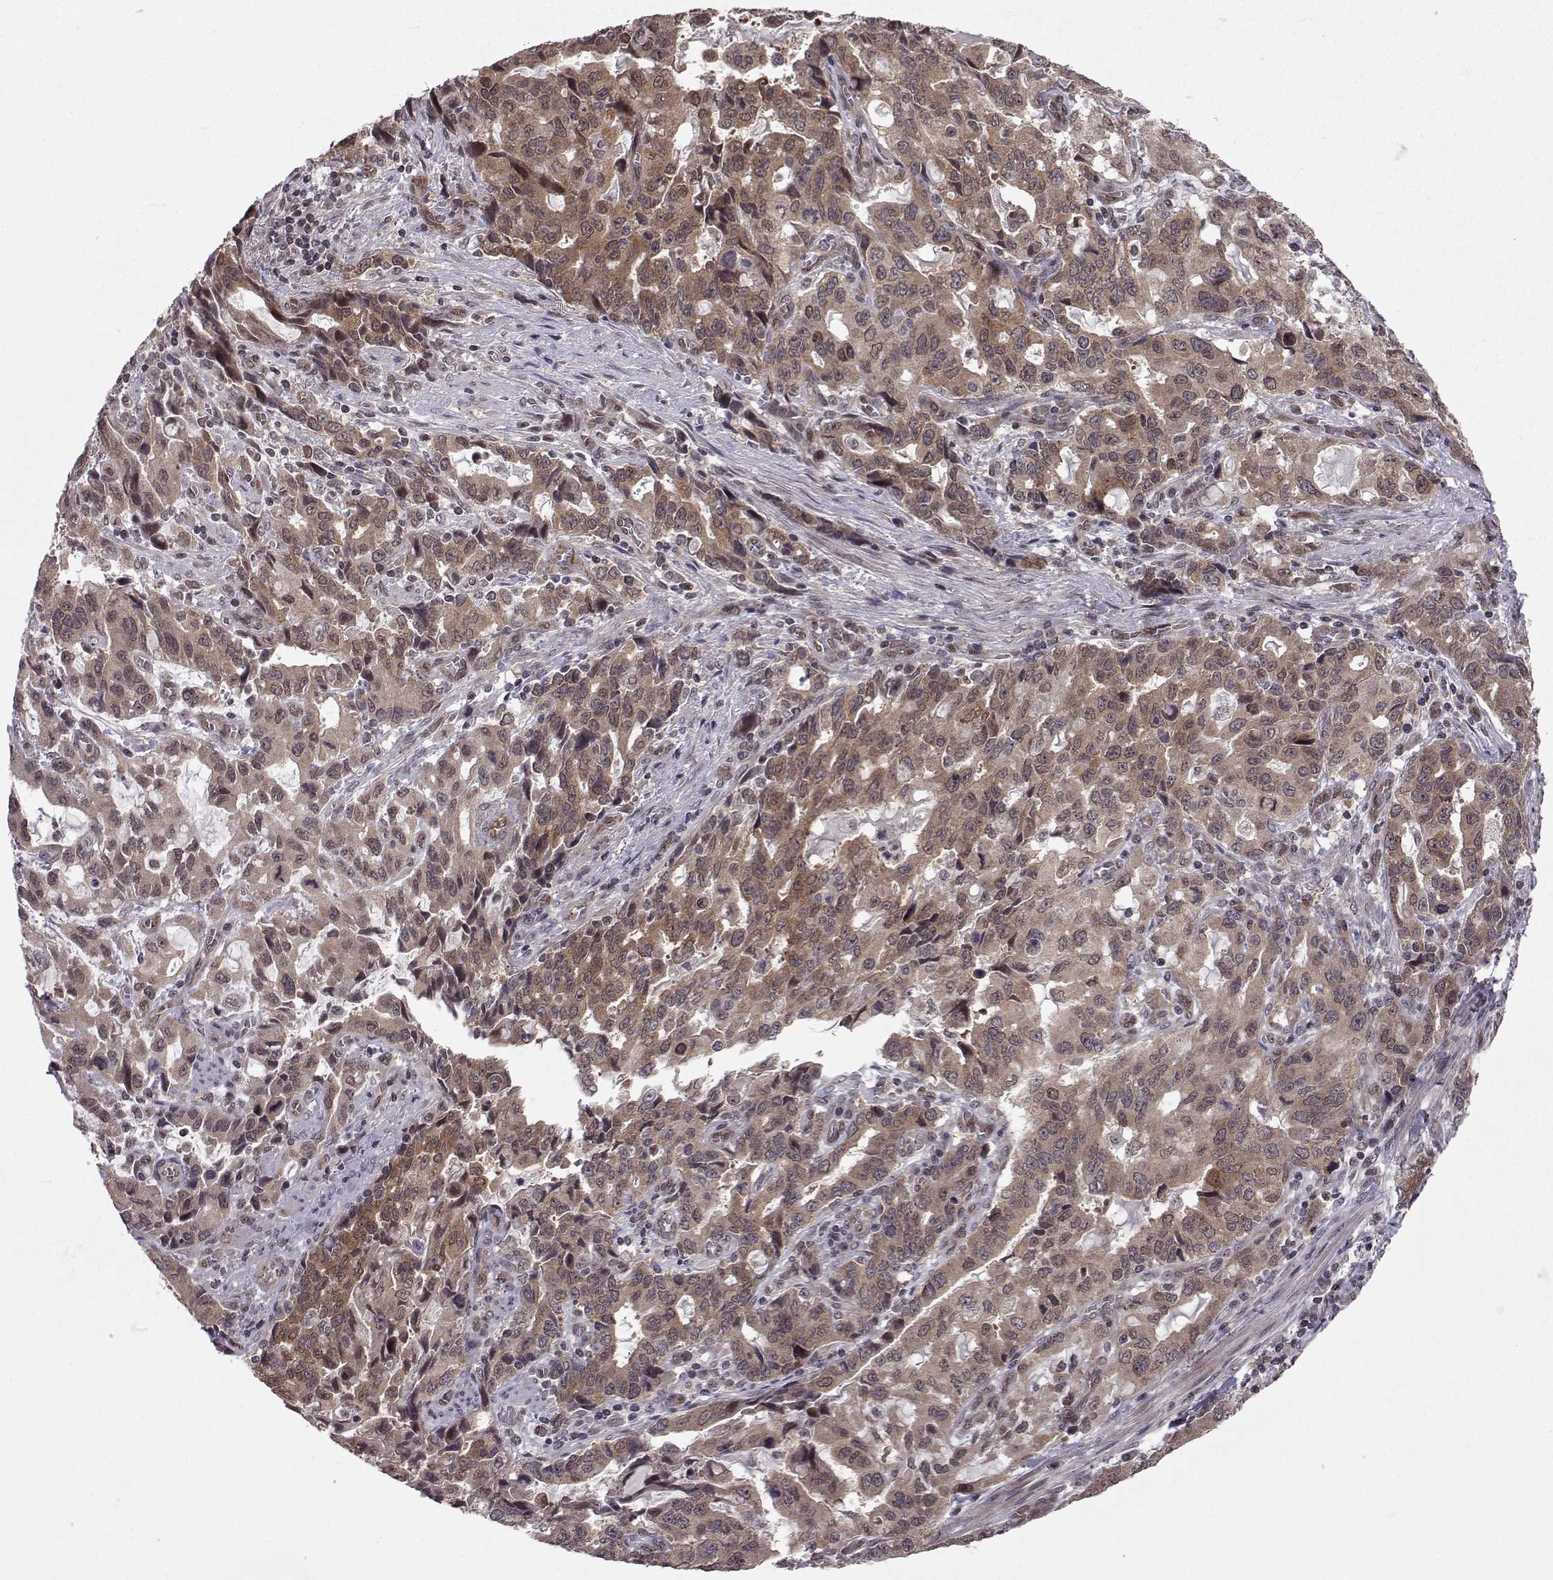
{"staining": {"intensity": "moderate", "quantity": ">75%", "location": "cytoplasmic/membranous"}, "tissue": "stomach cancer", "cell_type": "Tumor cells", "image_type": "cancer", "snomed": [{"axis": "morphology", "description": "Adenocarcinoma, NOS"}, {"axis": "topography", "description": "Stomach, upper"}], "caption": "Tumor cells display medium levels of moderate cytoplasmic/membranous staining in about >75% of cells in human stomach adenocarcinoma. Nuclei are stained in blue.", "gene": "PKN2", "patient": {"sex": "male", "age": 85}}